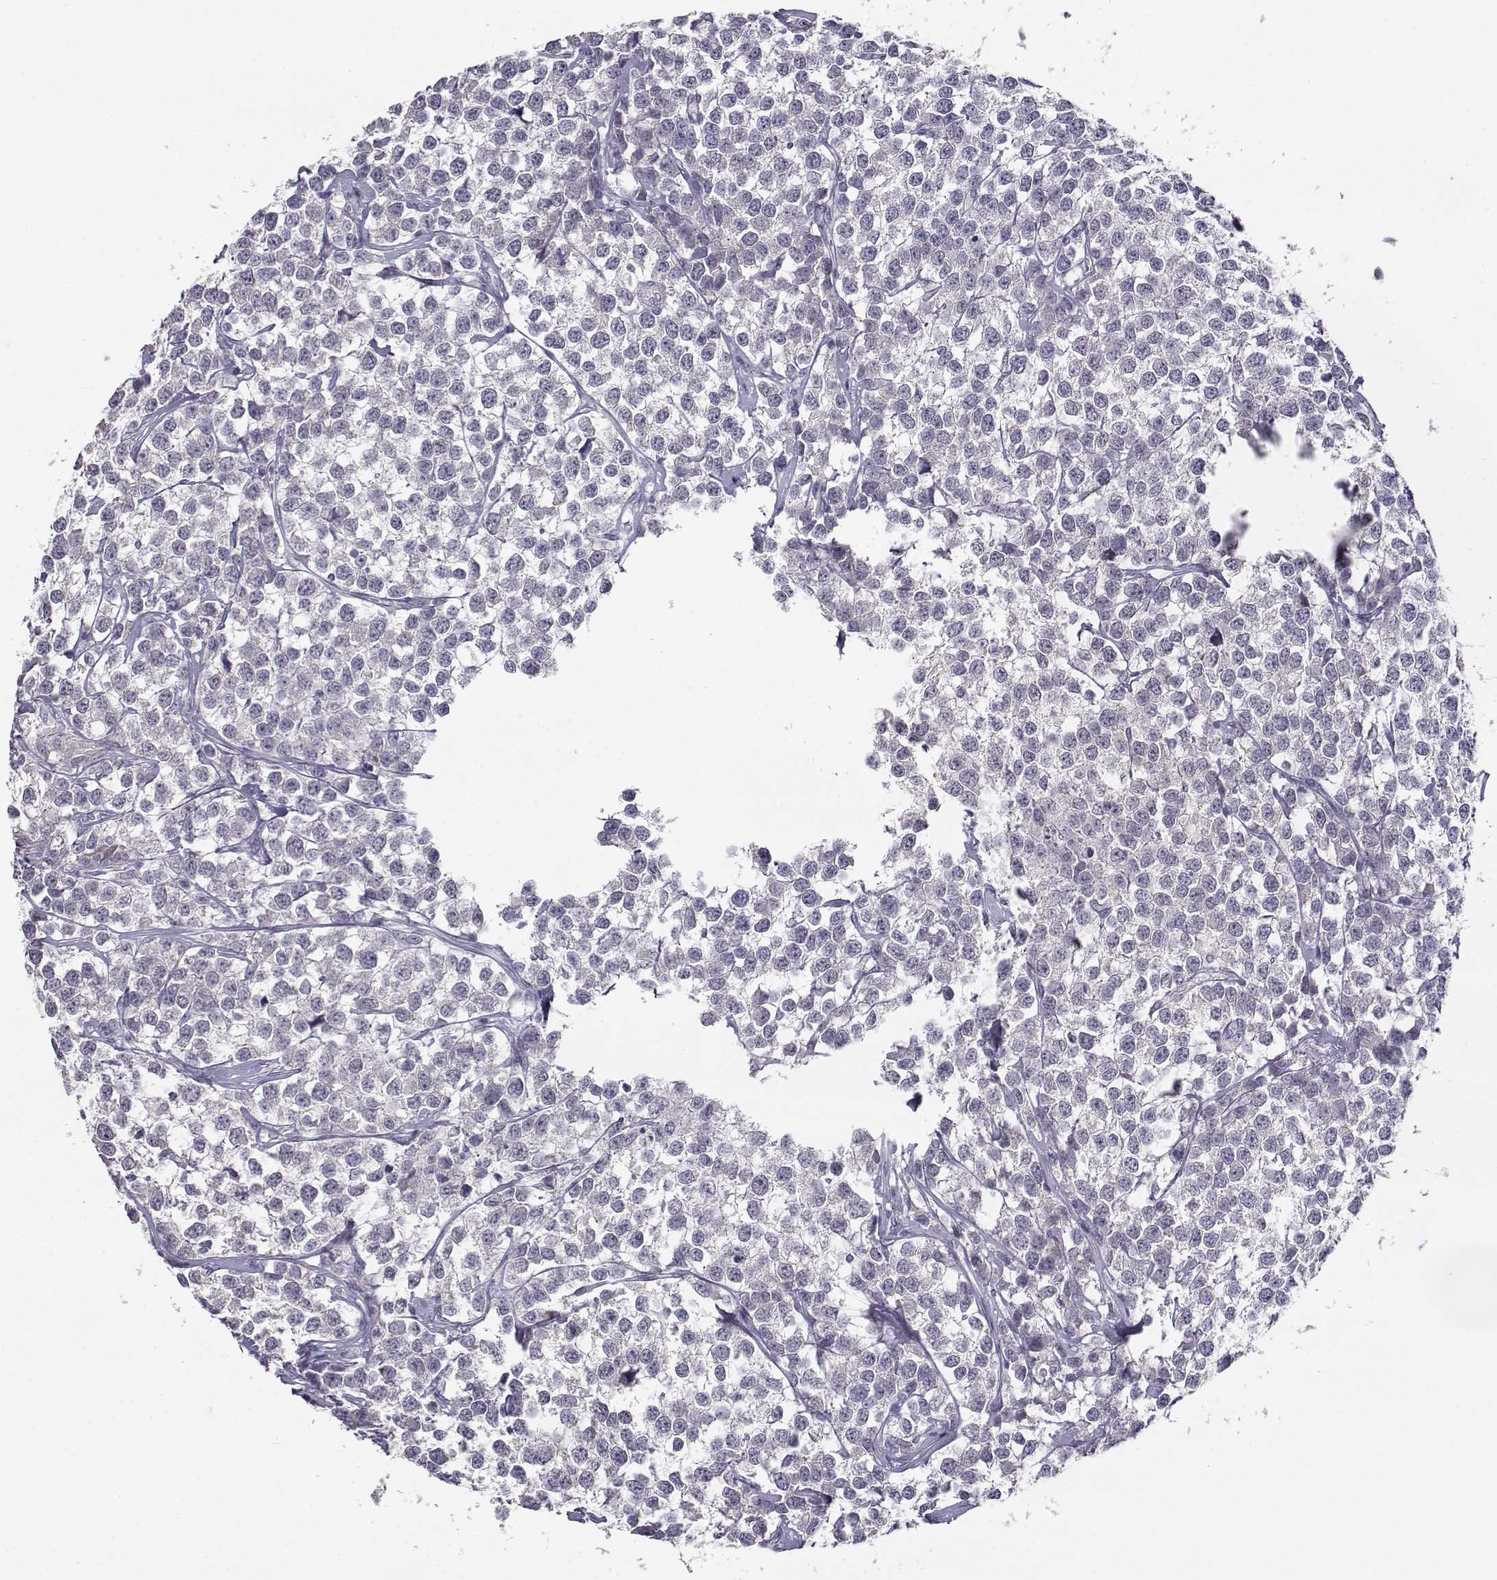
{"staining": {"intensity": "negative", "quantity": "none", "location": "none"}, "tissue": "testis cancer", "cell_type": "Tumor cells", "image_type": "cancer", "snomed": [{"axis": "morphology", "description": "Seminoma, NOS"}, {"axis": "topography", "description": "Testis"}], "caption": "Tumor cells are negative for protein expression in human testis seminoma. (DAB immunohistochemistry visualized using brightfield microscopy, high magnification).", "gene": "RHOXF2", "patient": {"sex": "male", "age": 59}}